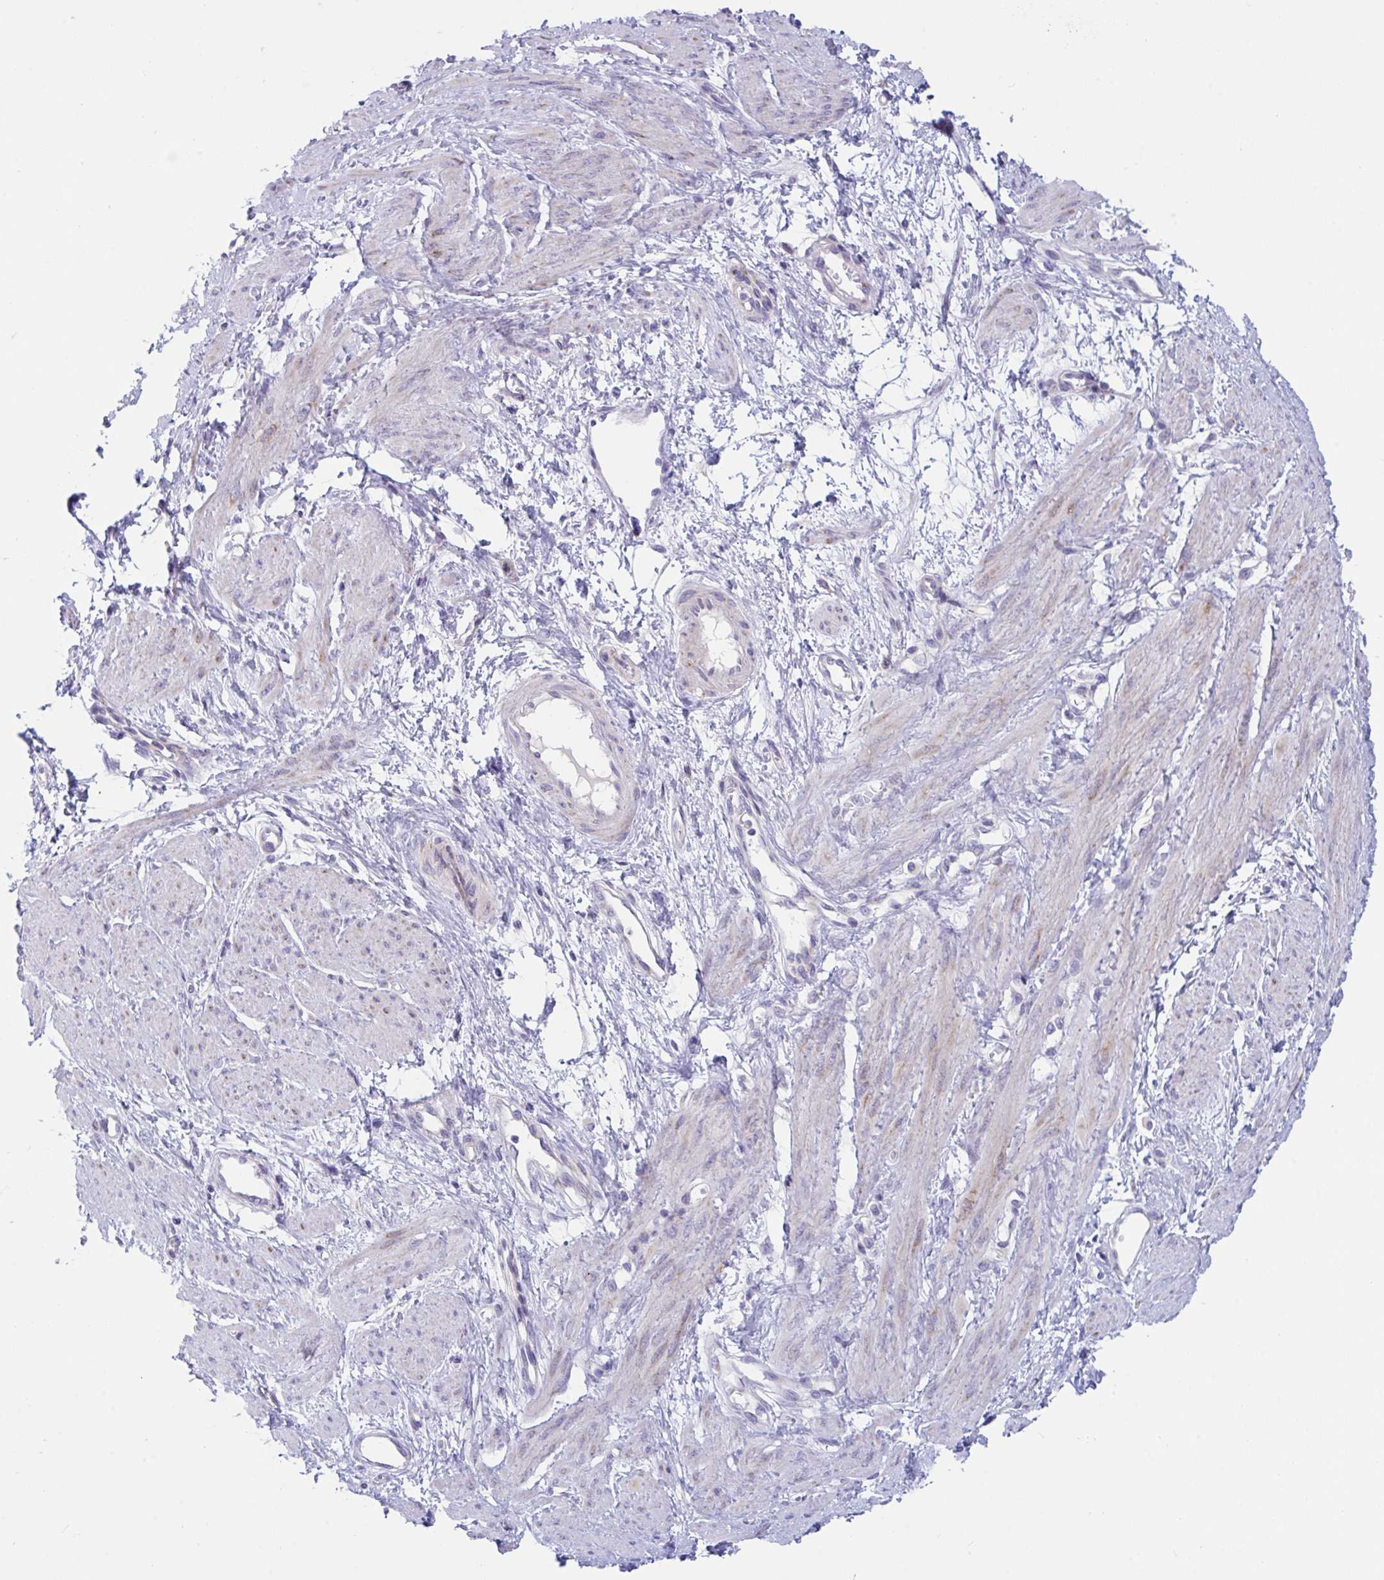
{"staining": {"intensity": "weak", "quantity": "<25%", "location": "cytoplasmic/membranous"}, "tissue": "smooth muscle", "cell_type": "Smooth muscle cells", "image_type": "normal", "snomed": [{"axis": "morphology", "description": "Normal tissue, NOS"}, {"axis": "topography", "description": "Smooth muscle"}, {"axis": "topography", "description": "Uterus"}], "caption": "Smooth muscle stained for a protein using IHC shows no positivity smooth muscle cells.", "gene": "DTX3", "patient": {"sex": "female", "age": 39}}